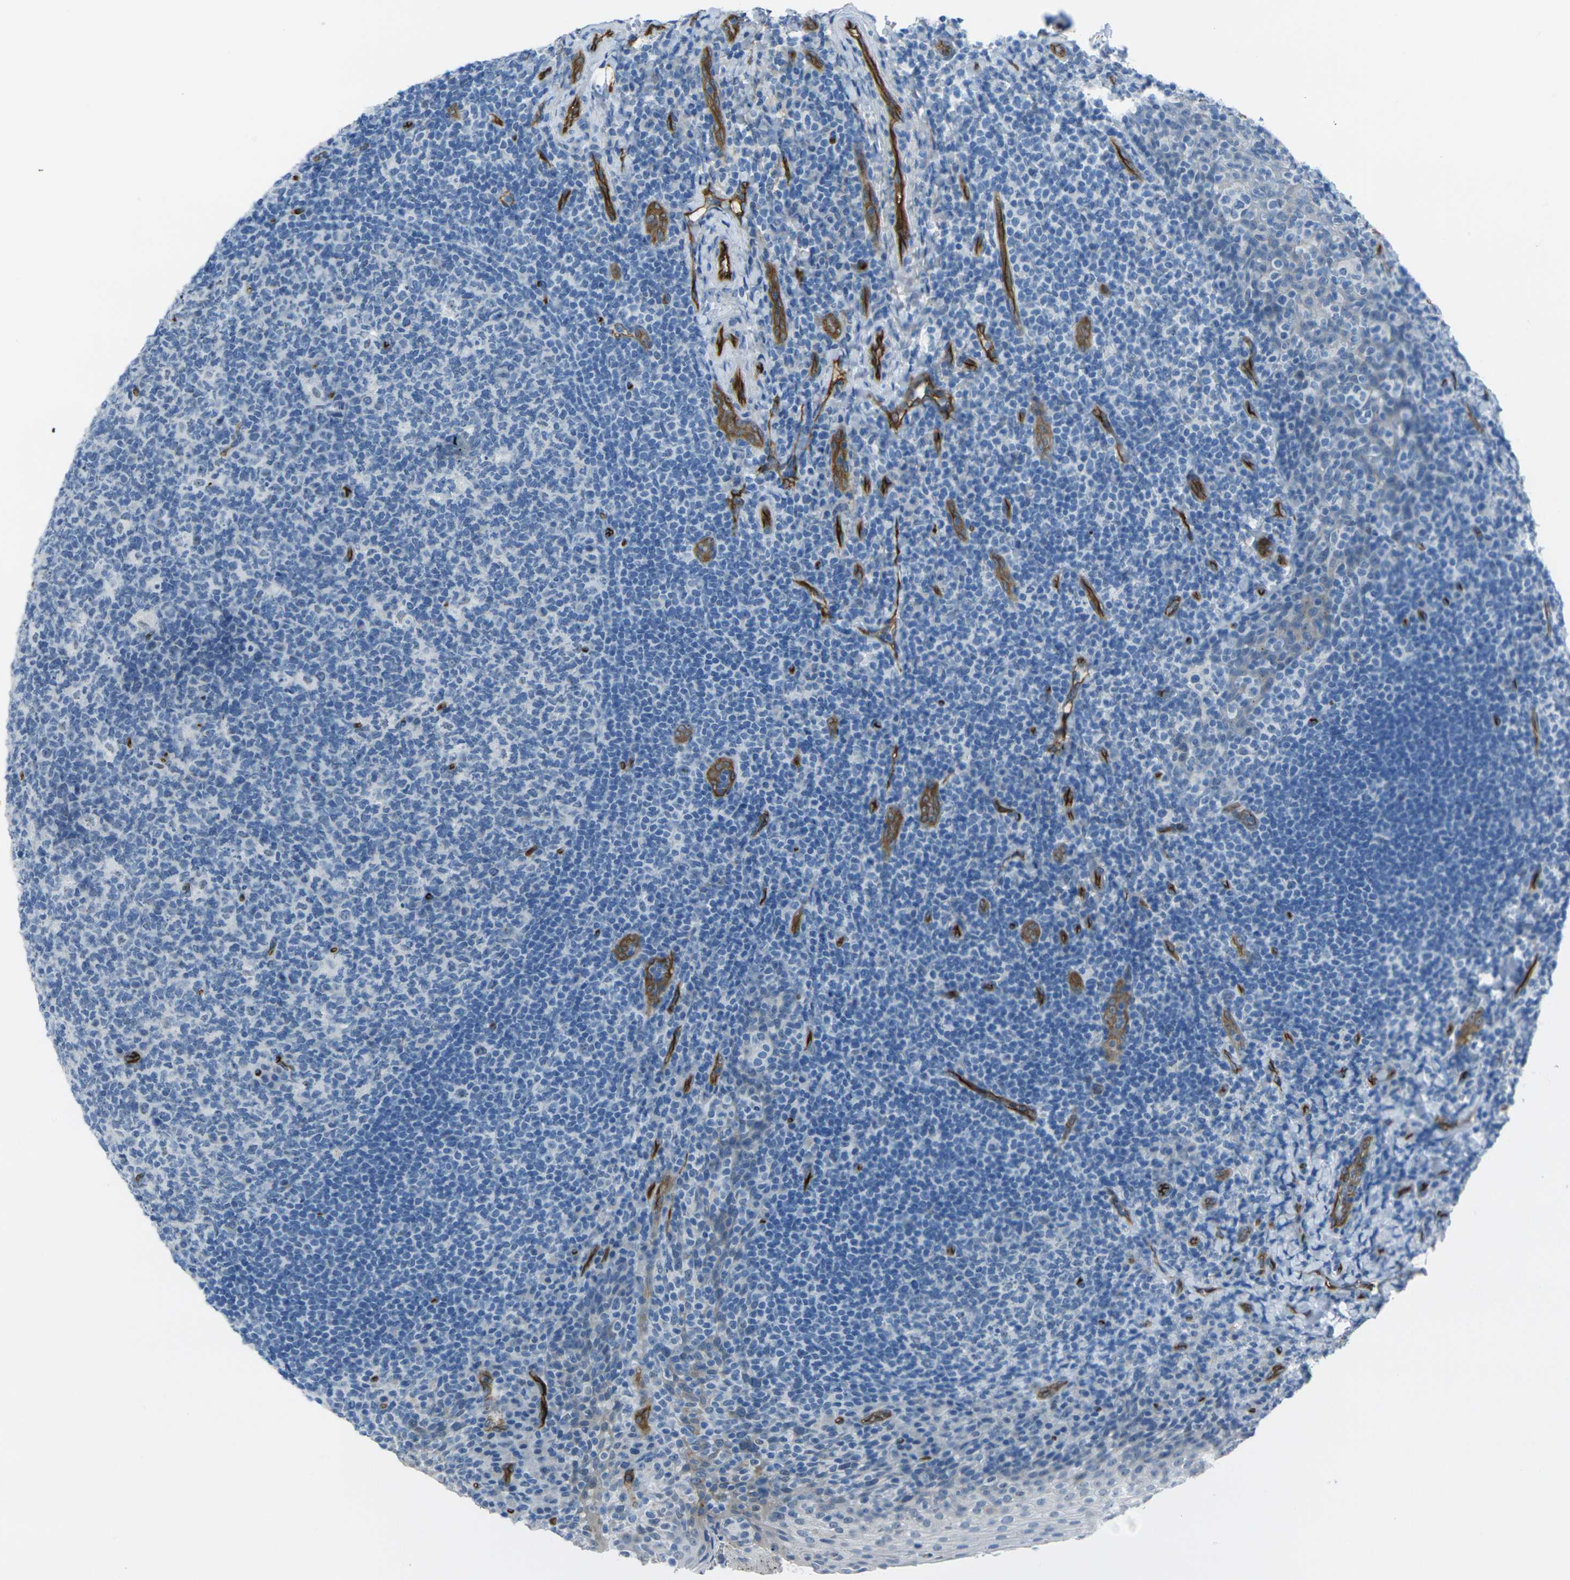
{"staining": {"intensity": "negative", "quantity": "none", "location": "none"}, "tissue": "tonsil", "cell_type": "Germinal center cells", "image_type": "normal", "snomed": [{"axis": "morphology", "description": "Normal tissue, NOS"}, {"axis": "topography", "description": "Tonsil"}], "caption": "Protein analysis of normal tonsil demonstrates no significant staining in germinal center cells. The staining is performed using DAB (3,3'-diaminobenzidine) brown chromogen with nuclei counter-stained in using hematoxylin.", "gene": "HSPA12B", "patient": {"sex": "male", "age": 17}}